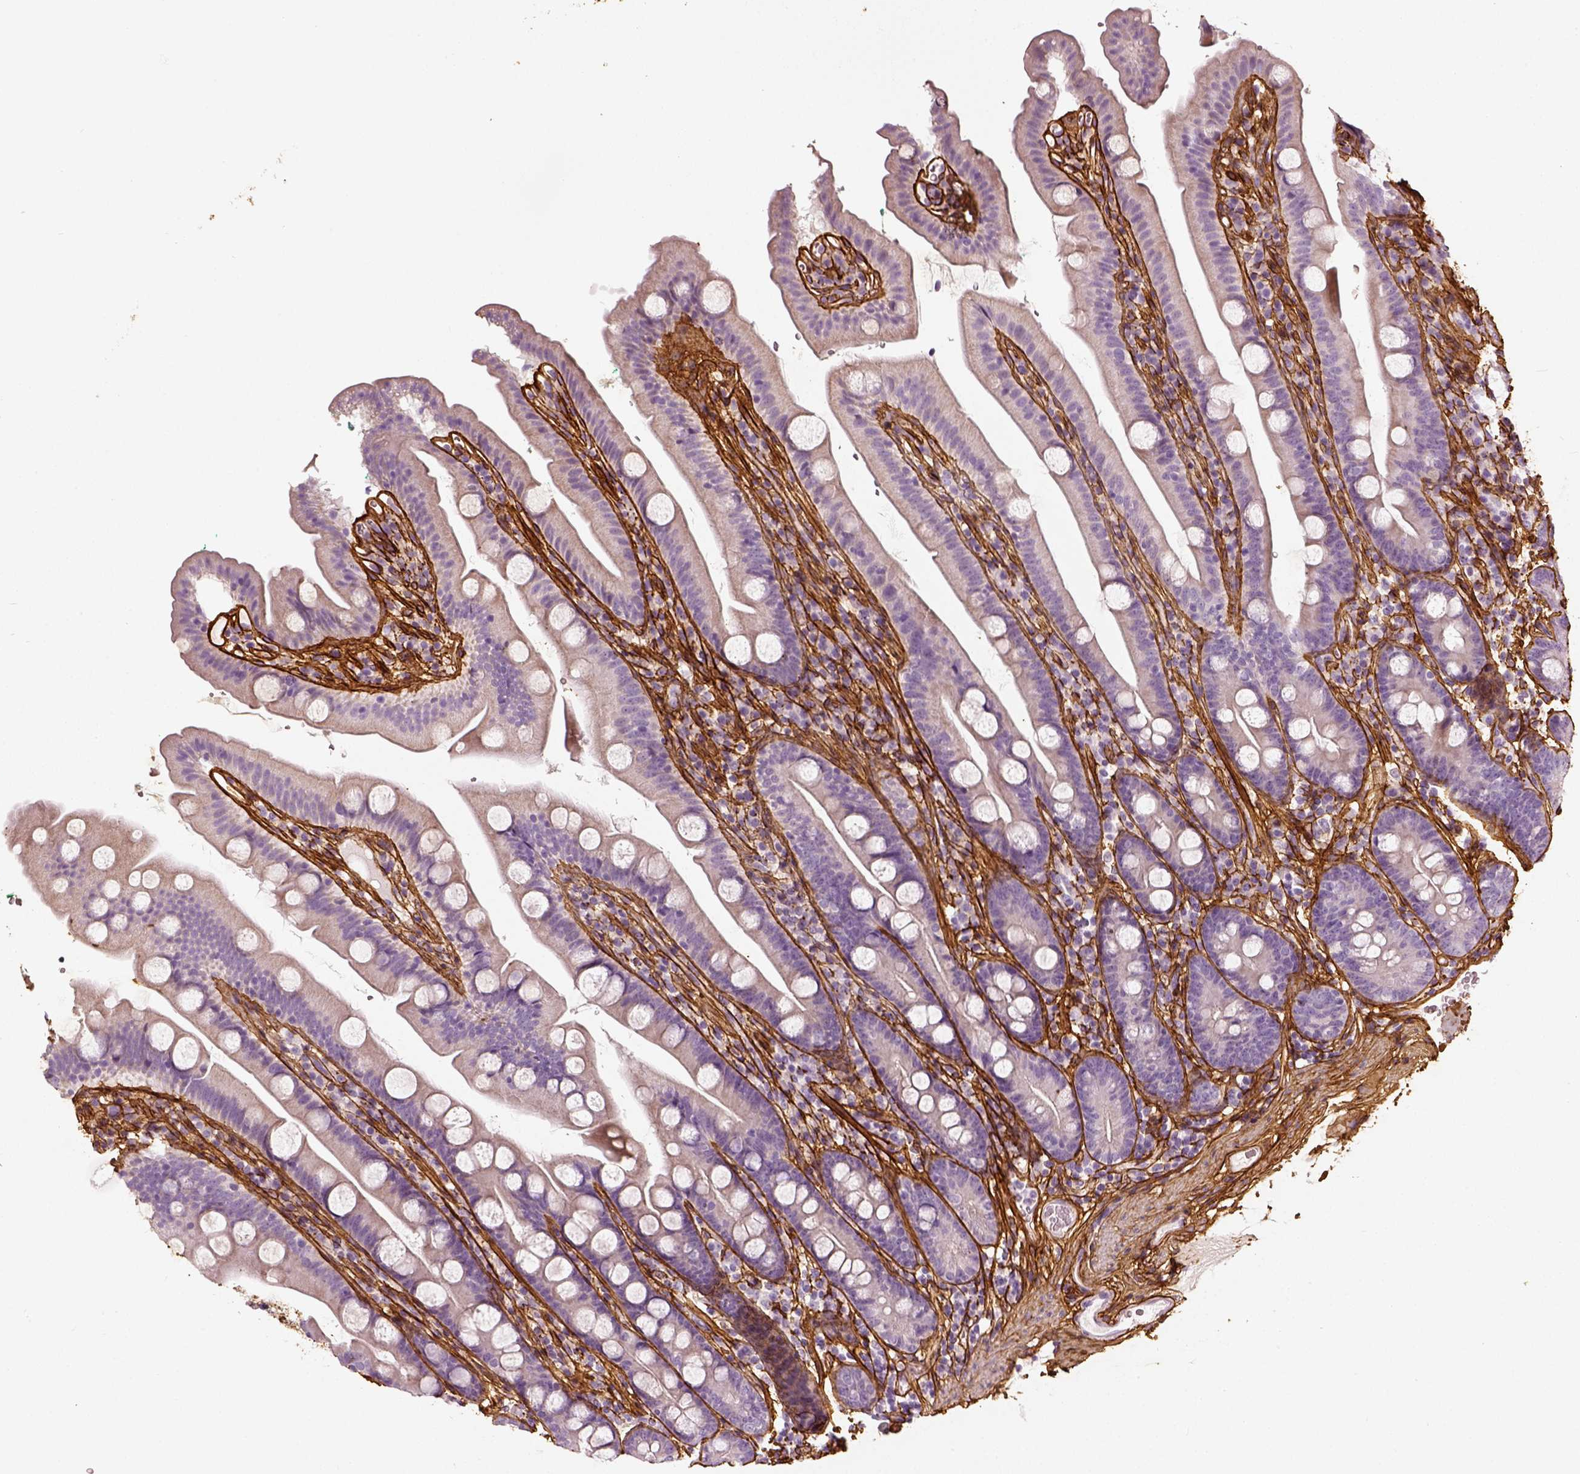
{"staining": {"intensity": "negative", "quantity": "none", "location": "none"}, "tissue": "duodenum", "cell_type": "Glandular cells", "image_type": "normal", "snomed": [{"axis": "morphology", "description": "Normal tissue, NOS"}, {"axis": "topography", "description": "Duodenum"}], "caption": "Normal duodenum was stained to show a protein in brown. There is no significant positivity in glandular cells.", "gene": "COL6A2", "patient": {"sex": "female", "age": 67}}